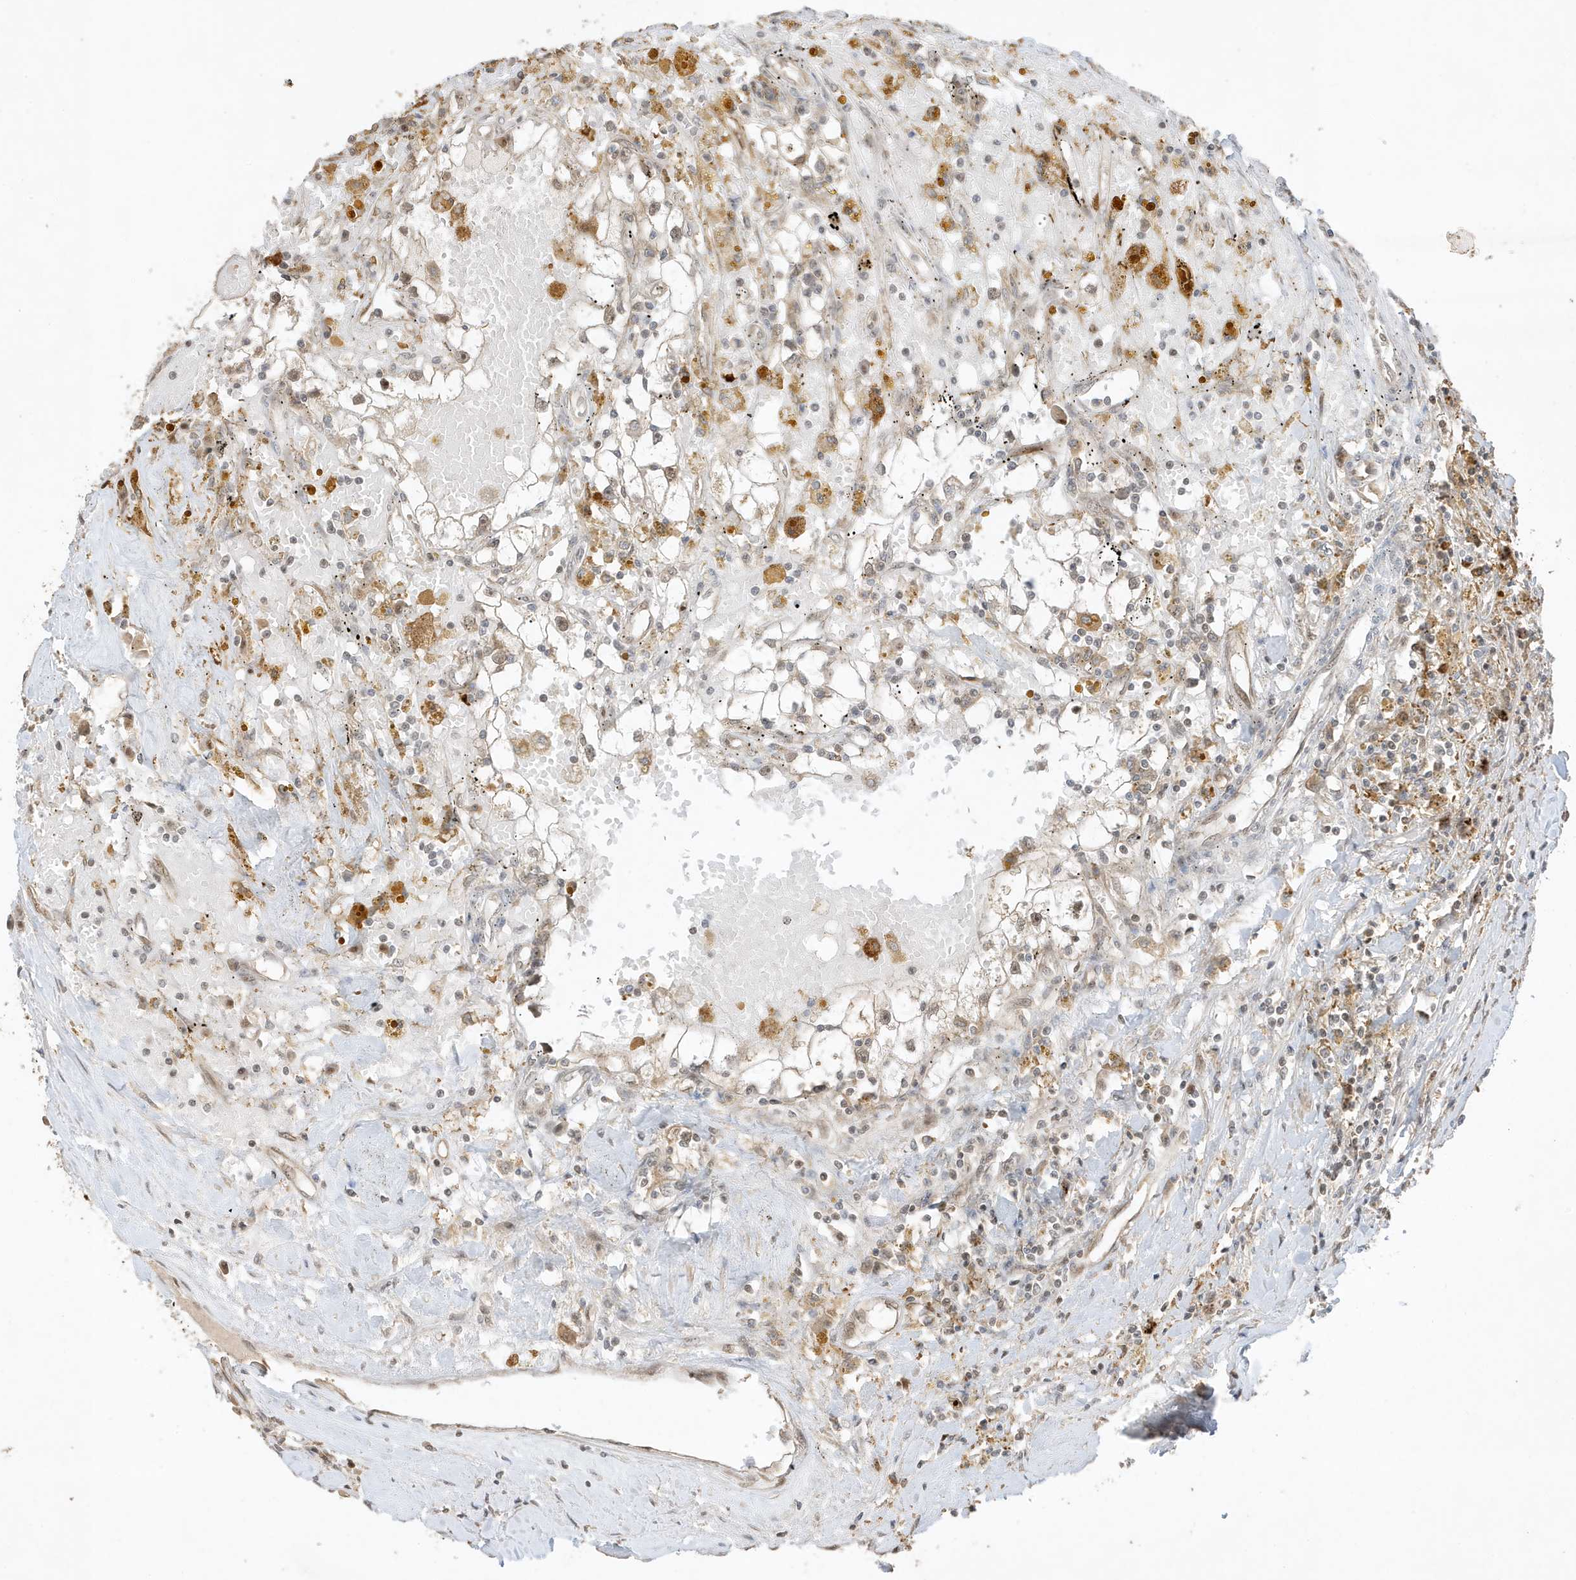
{"staining": {"intensity": "negative", "quantity": "none", "location": "none"}, "tissue": "renal cancer", "cell_type": "Tumor cells", "image_type": "cancer", "snomed": [{"axis": "morphology", "description": "Adenocarcinoma, NOS"}, {"axis": "topography", "description": "Kidney"}], "caption": "Immunohistochemistry photomicrograph of neoplastic tissue: human renal cancer stained with DAB (3,3'-diaminobenzidine) demonstrates no significant protein staining in tumor cells.", "gene": "ZBTB41", "patient": {"sex": "male", "age": 56}}